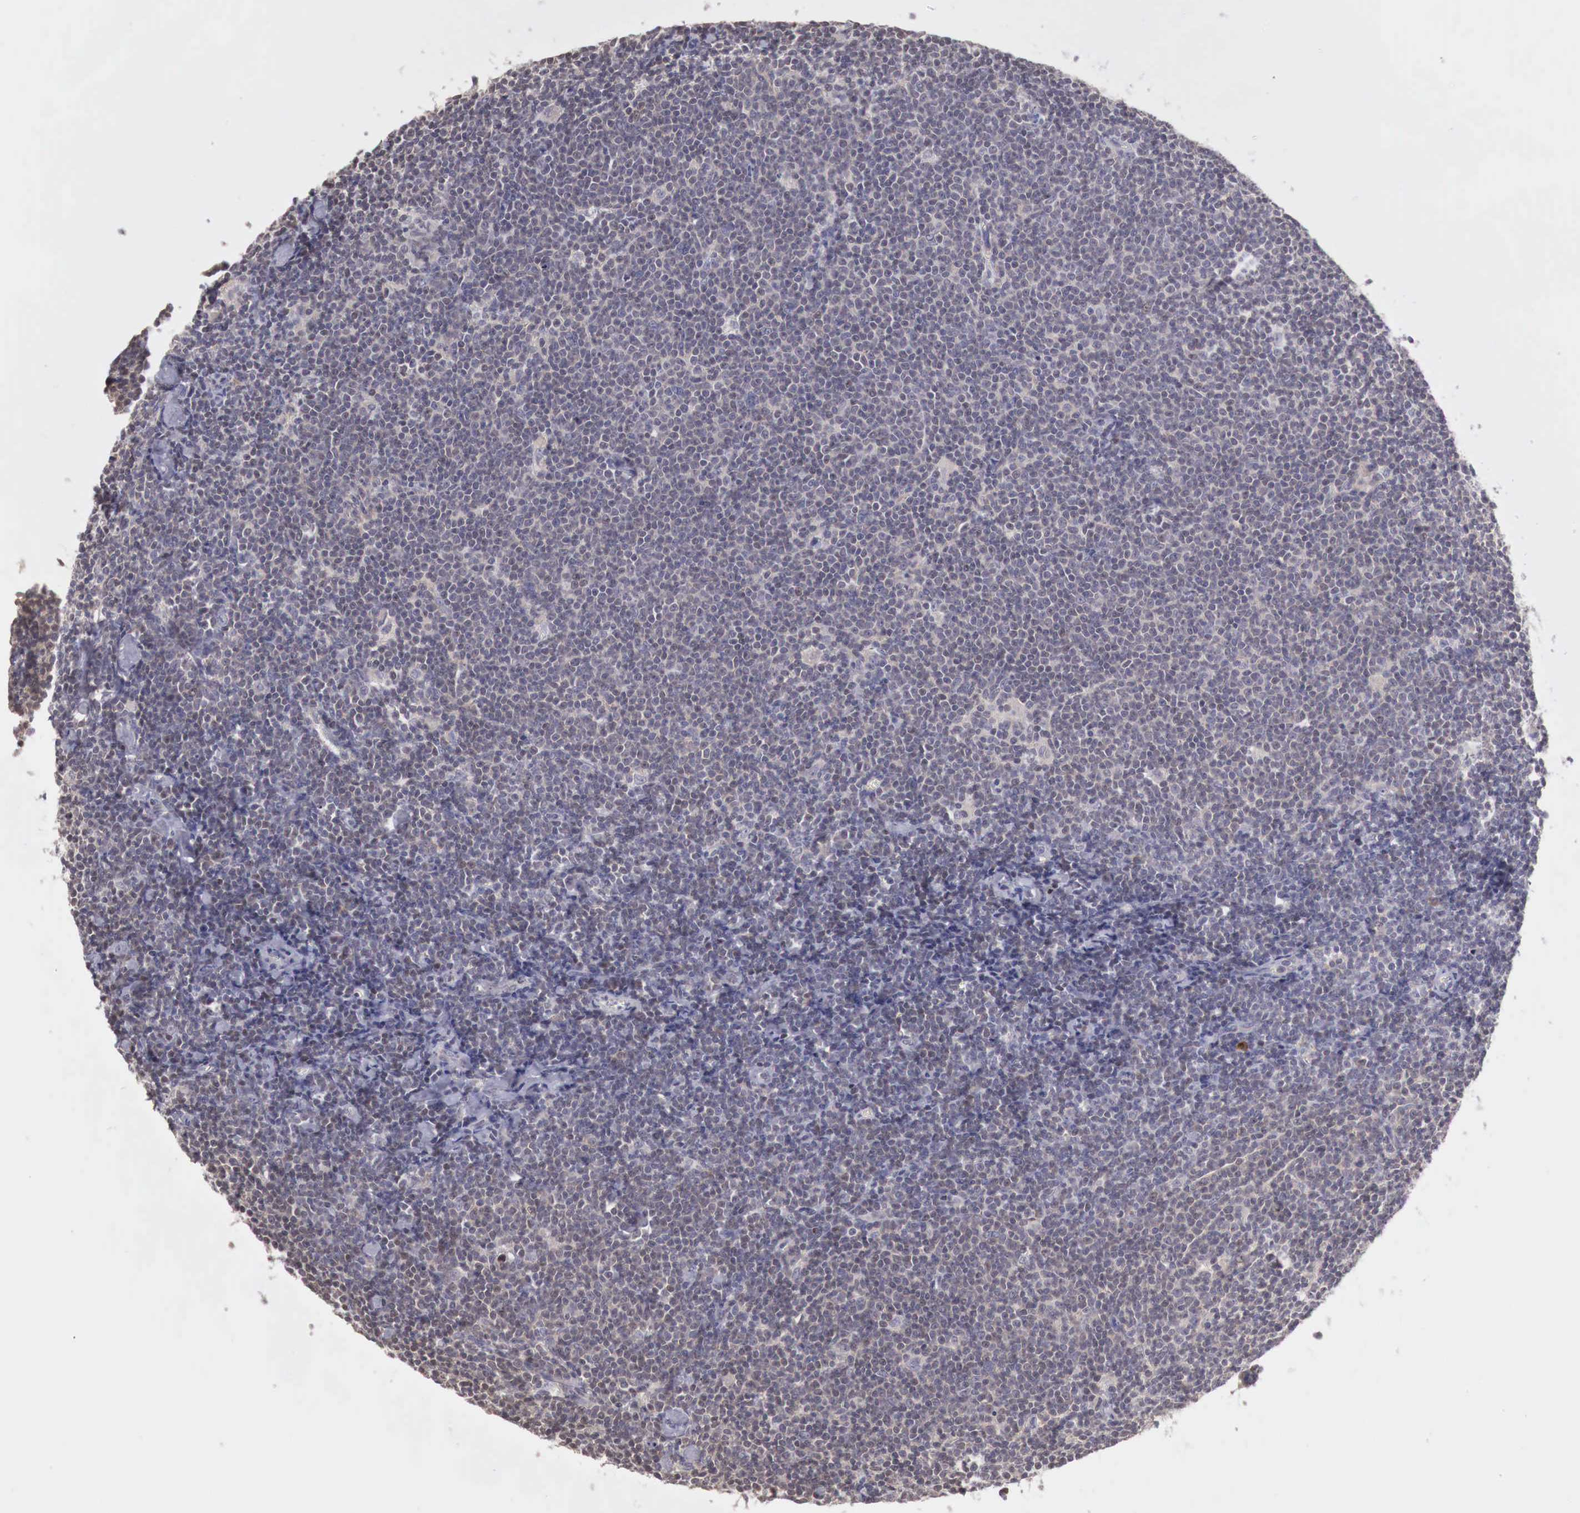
{"staining": {"intensity": "negative", "quantity": "none", "location": "none"}, "tissue": "lymphoma", "cell_type": "Tumor cells", "image_type": "cancer", "snomed": [{"axis": "morphology", "description": "Malignant lymphoma, non-Hodgkin's type, Low grade"}, {"axis": "topography", "description": "Lymph node"}], "caption": "Lymphoma was stained to show a protein in brown. There is no significant staining in tumor cells.", "gene": "TBC1D9", "patient": {"sex": "male", "age": 65}}